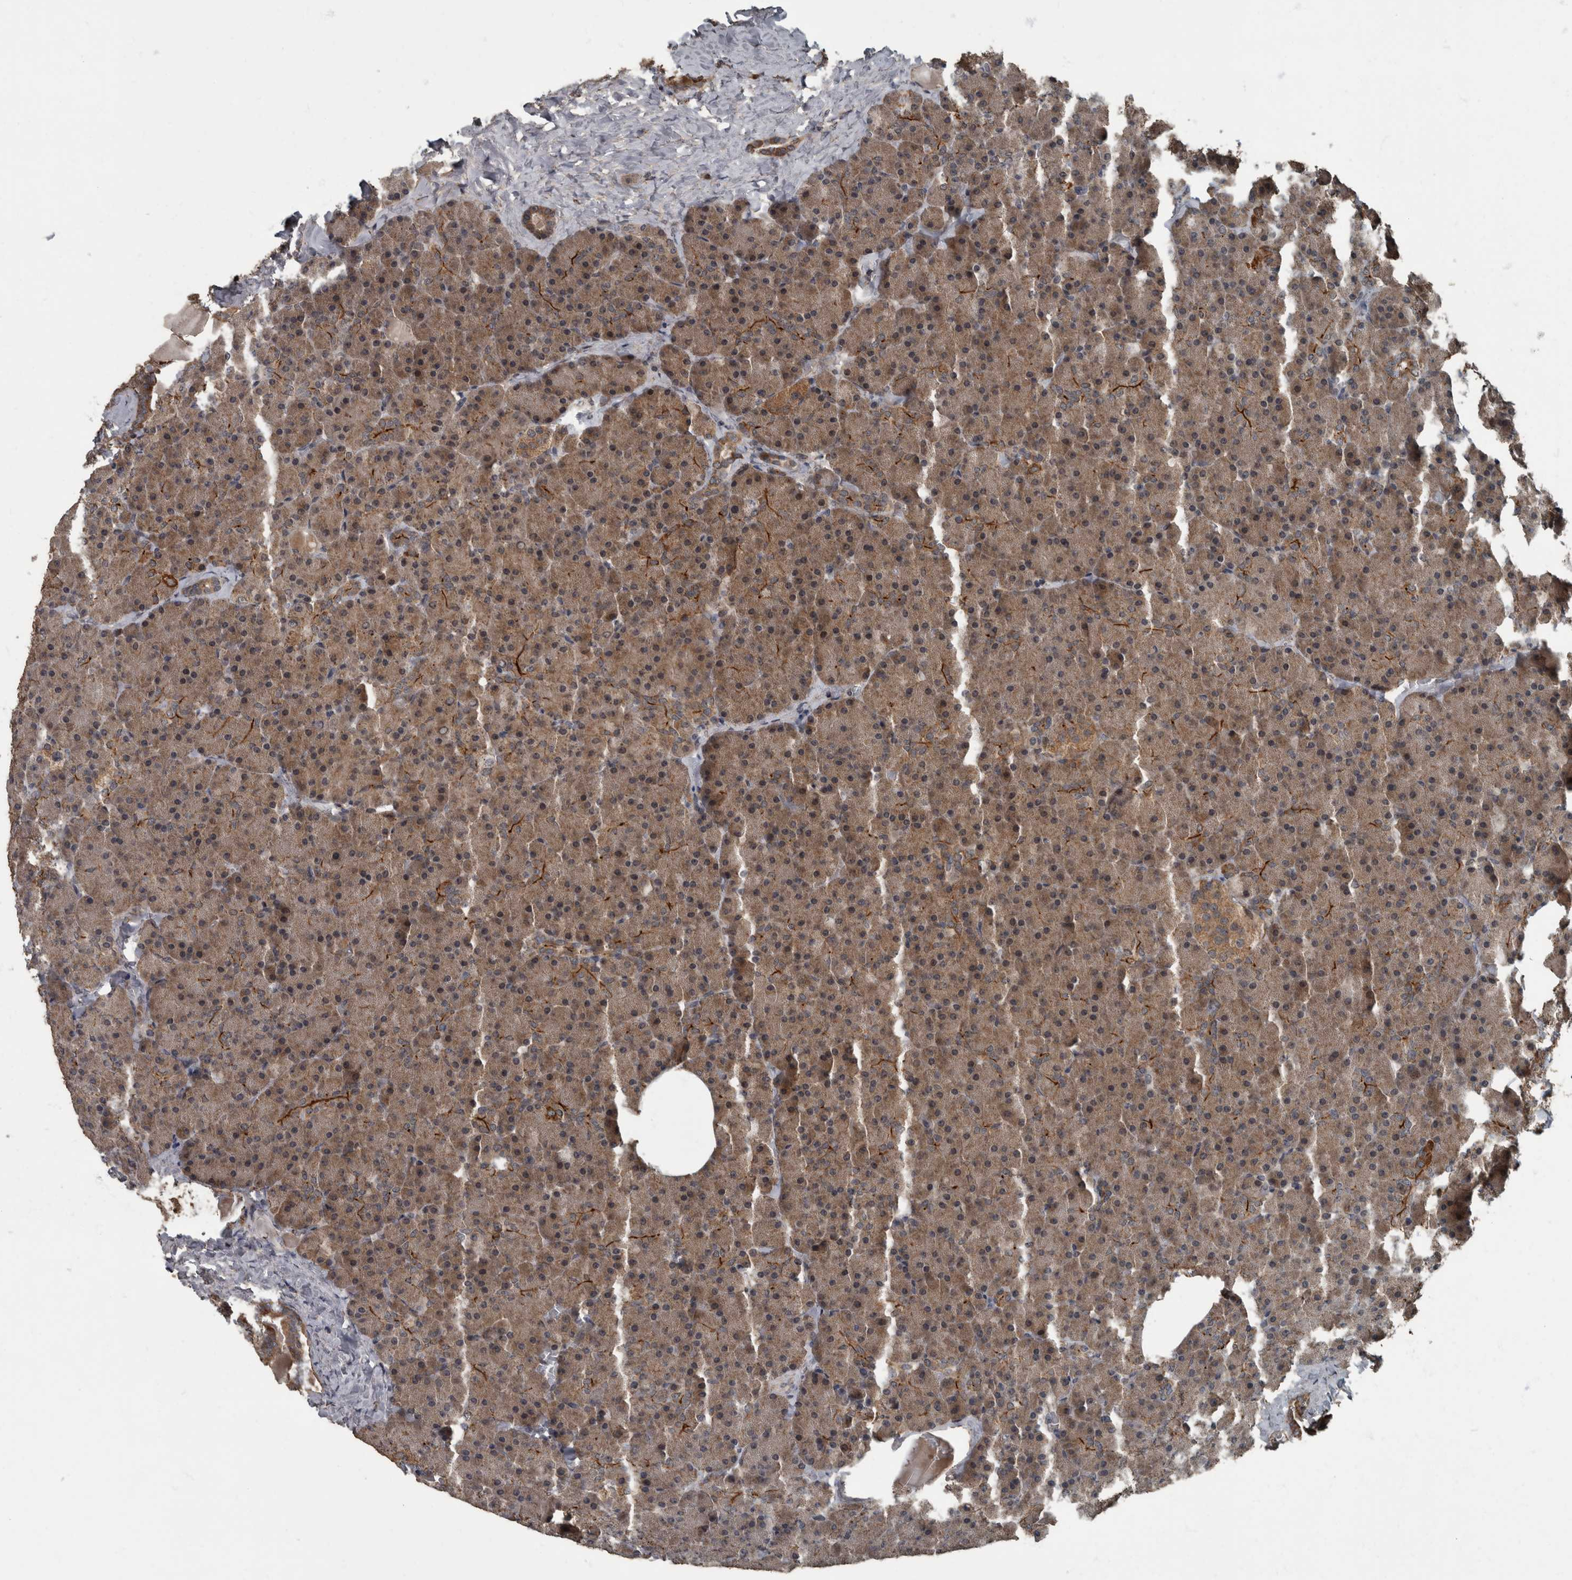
{"staining": {"intensity": "weak", "quantity": "25%-75%", "location": "cytoplasmic/membranous"}, "tissue": "pancreas", "cell_type": "Exocrine glandular cells", "image_type": "normal", "snomed": [{"axis": "morphology", "description": "Normal tissue, NOS"}, {"axis": "morphology", "description": "Carcinoid, malignant, NOS"}, {"axis": "topography", "description": "Pancreas"}], "caption": "The immunohistochemical stain labels weak cytoplasmic/membranous staining in exocrine glandular cells of benign pancreas. Using DAB (3,3'-diaminobenzidine) (brown) and hematoxylin (blue) stains, captured at high magnification using brightfield microscopy.", "gene": "RABGGTB", "patient": {"sex": "female", "age": 35}}